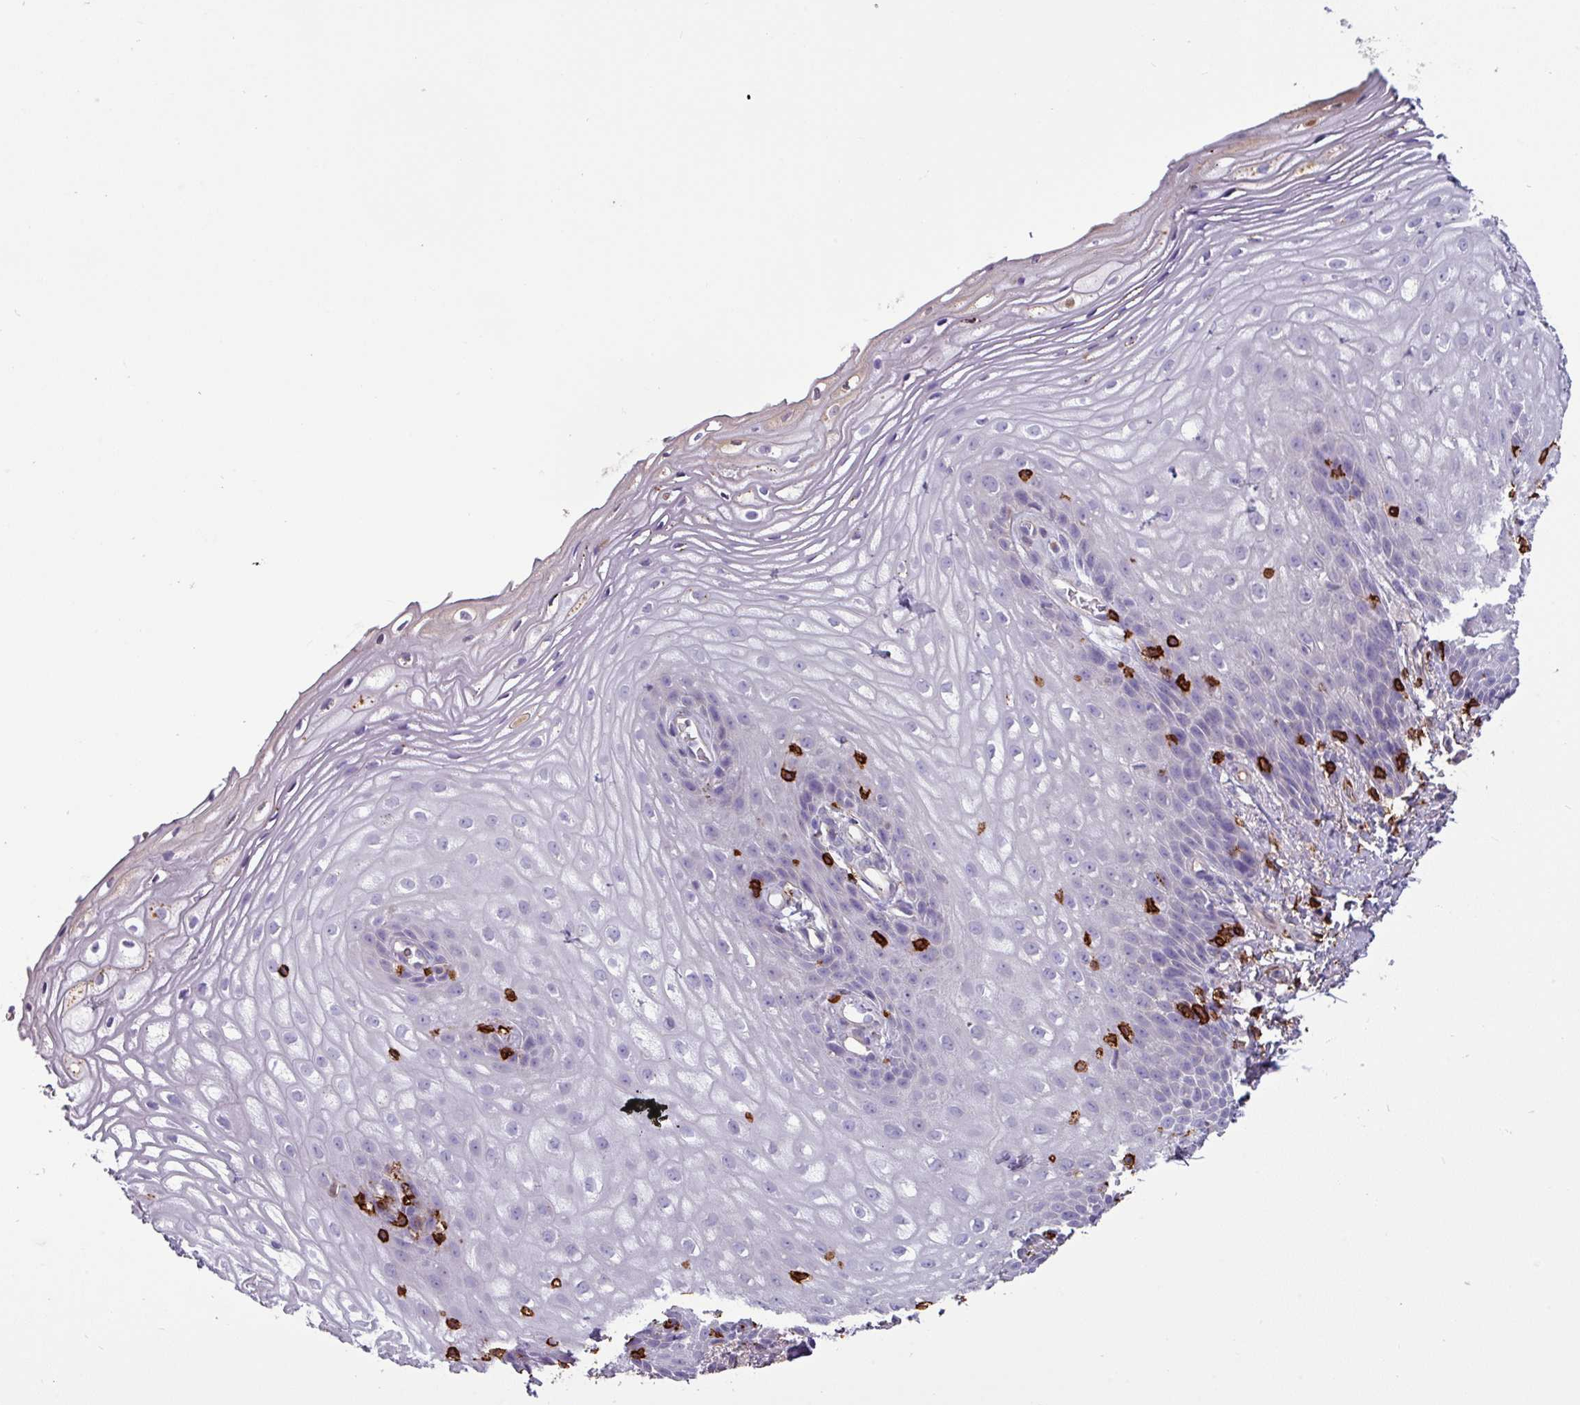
{"staining": {"intensity": "negative", "quantity": "none", "location": "none"}, "tissue": "vagina", "cell_type": "Squamous epithelial cells", "image_type": "normal", "snomed": [{"axis": "morphology", "description": "Normal tissue, NOS"}, {"axis": "topography", "description": "Vagina"}], "caption": "High power microscopy image of an immunohistochemistry (IHC) histopathology image of normal vagina, revealing no significant staining in squamous epithelial cells. (DAB (3,3'-diaminobenzidine) immunohistochemistry visualized using brightfield microscopy, high magnification).", "gene": "CD8A", "patient": {"sex": "female", "age": 60}}